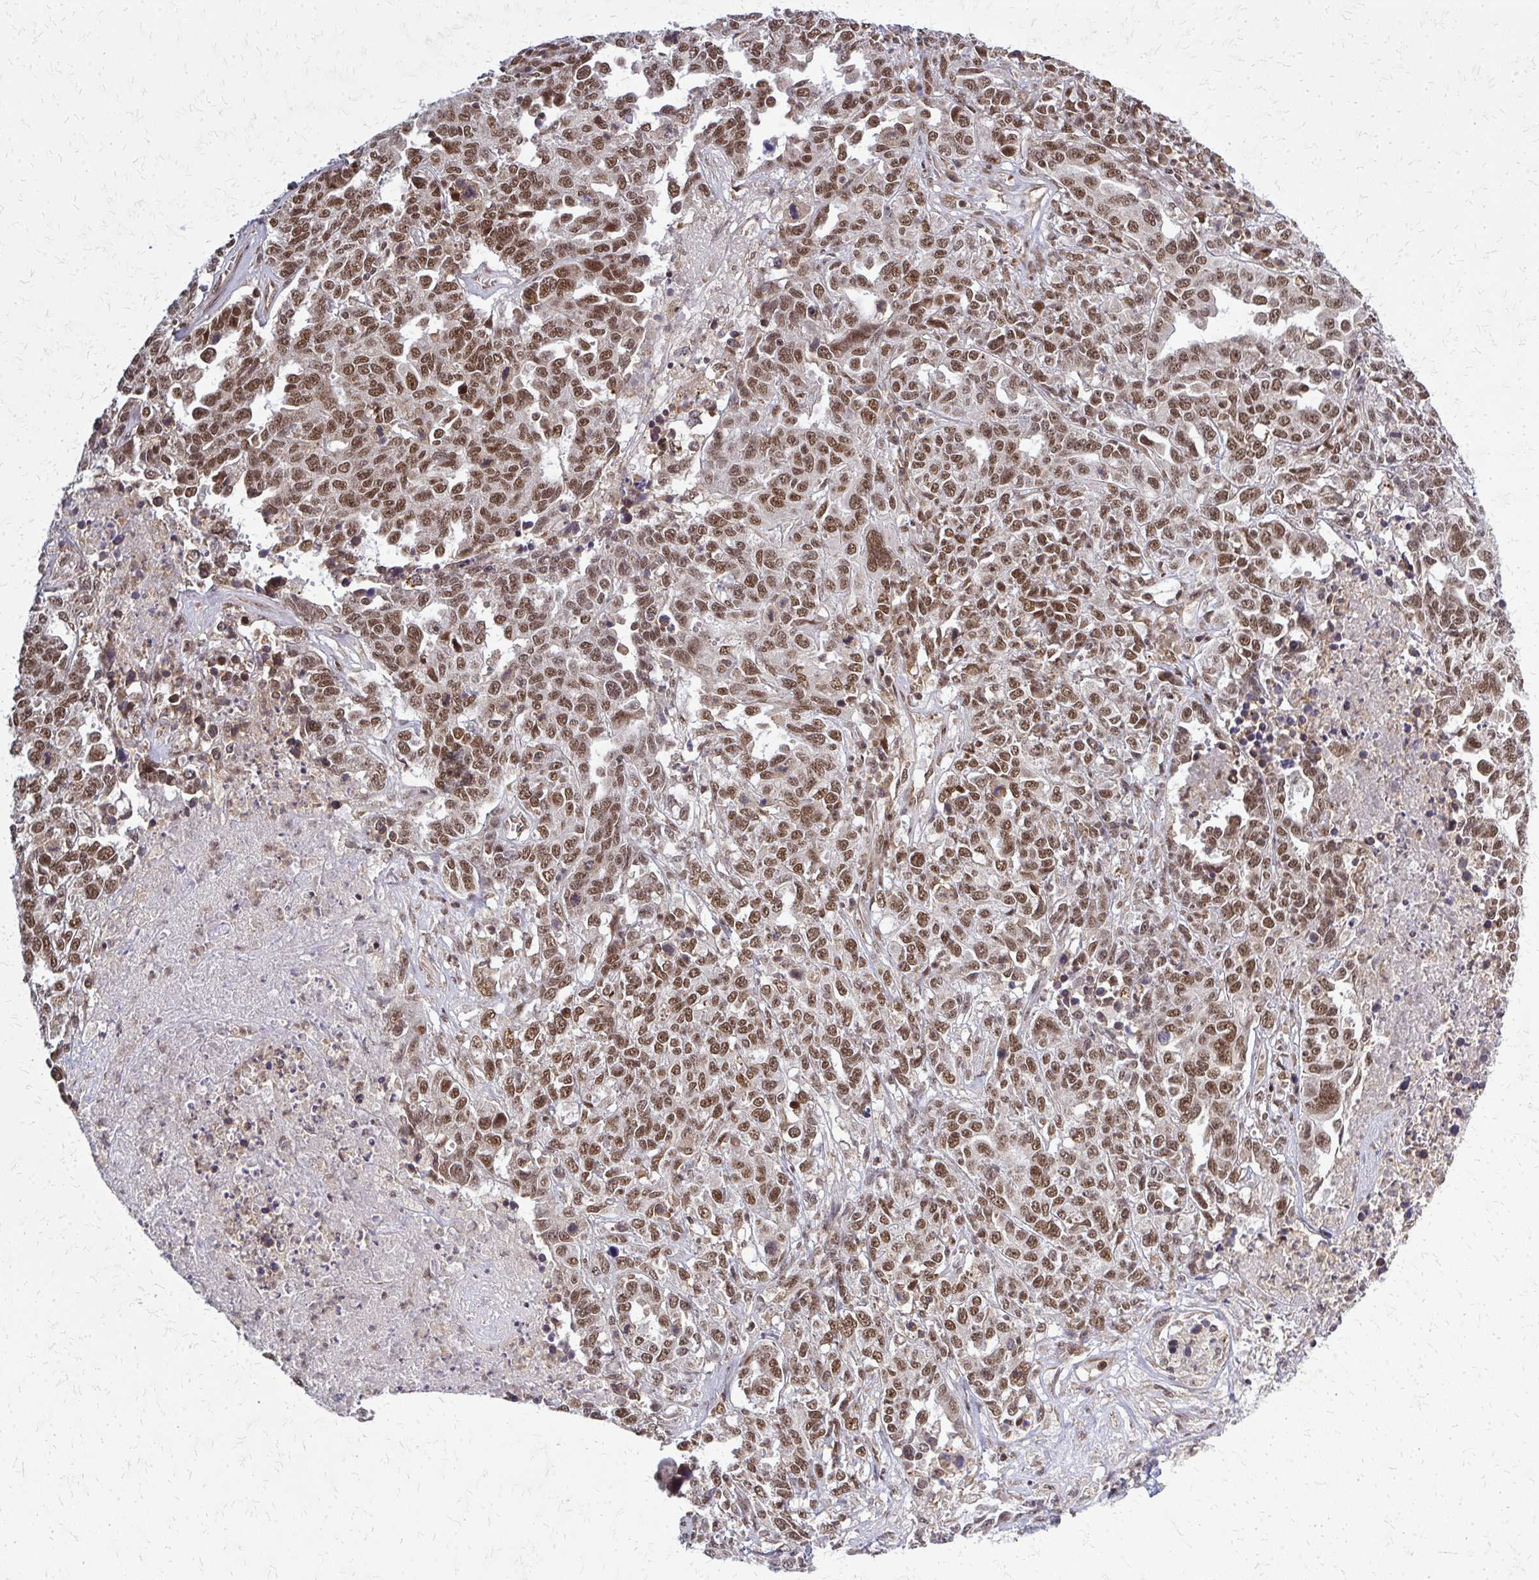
{"staining": {"intensity": "moderate", "quantity": ">75%", "location": "nuclear"}, "tissue": "ovarian cancer", "cell_type": "Tumor cells", "image_type": "cancer", "snomed": [{"axis": "morphology", "description": "Carcinoma, endometroid"}, {"axis": "topography", "description": "Ovary"}], "caption": "Moderate nuclear staining is appreciated in approximately >75% of tumor cells in ovarian cancer (endometroid carcinoma).", "gene": "HDAC3", "patient": {"sex": "female", "age": 62}}